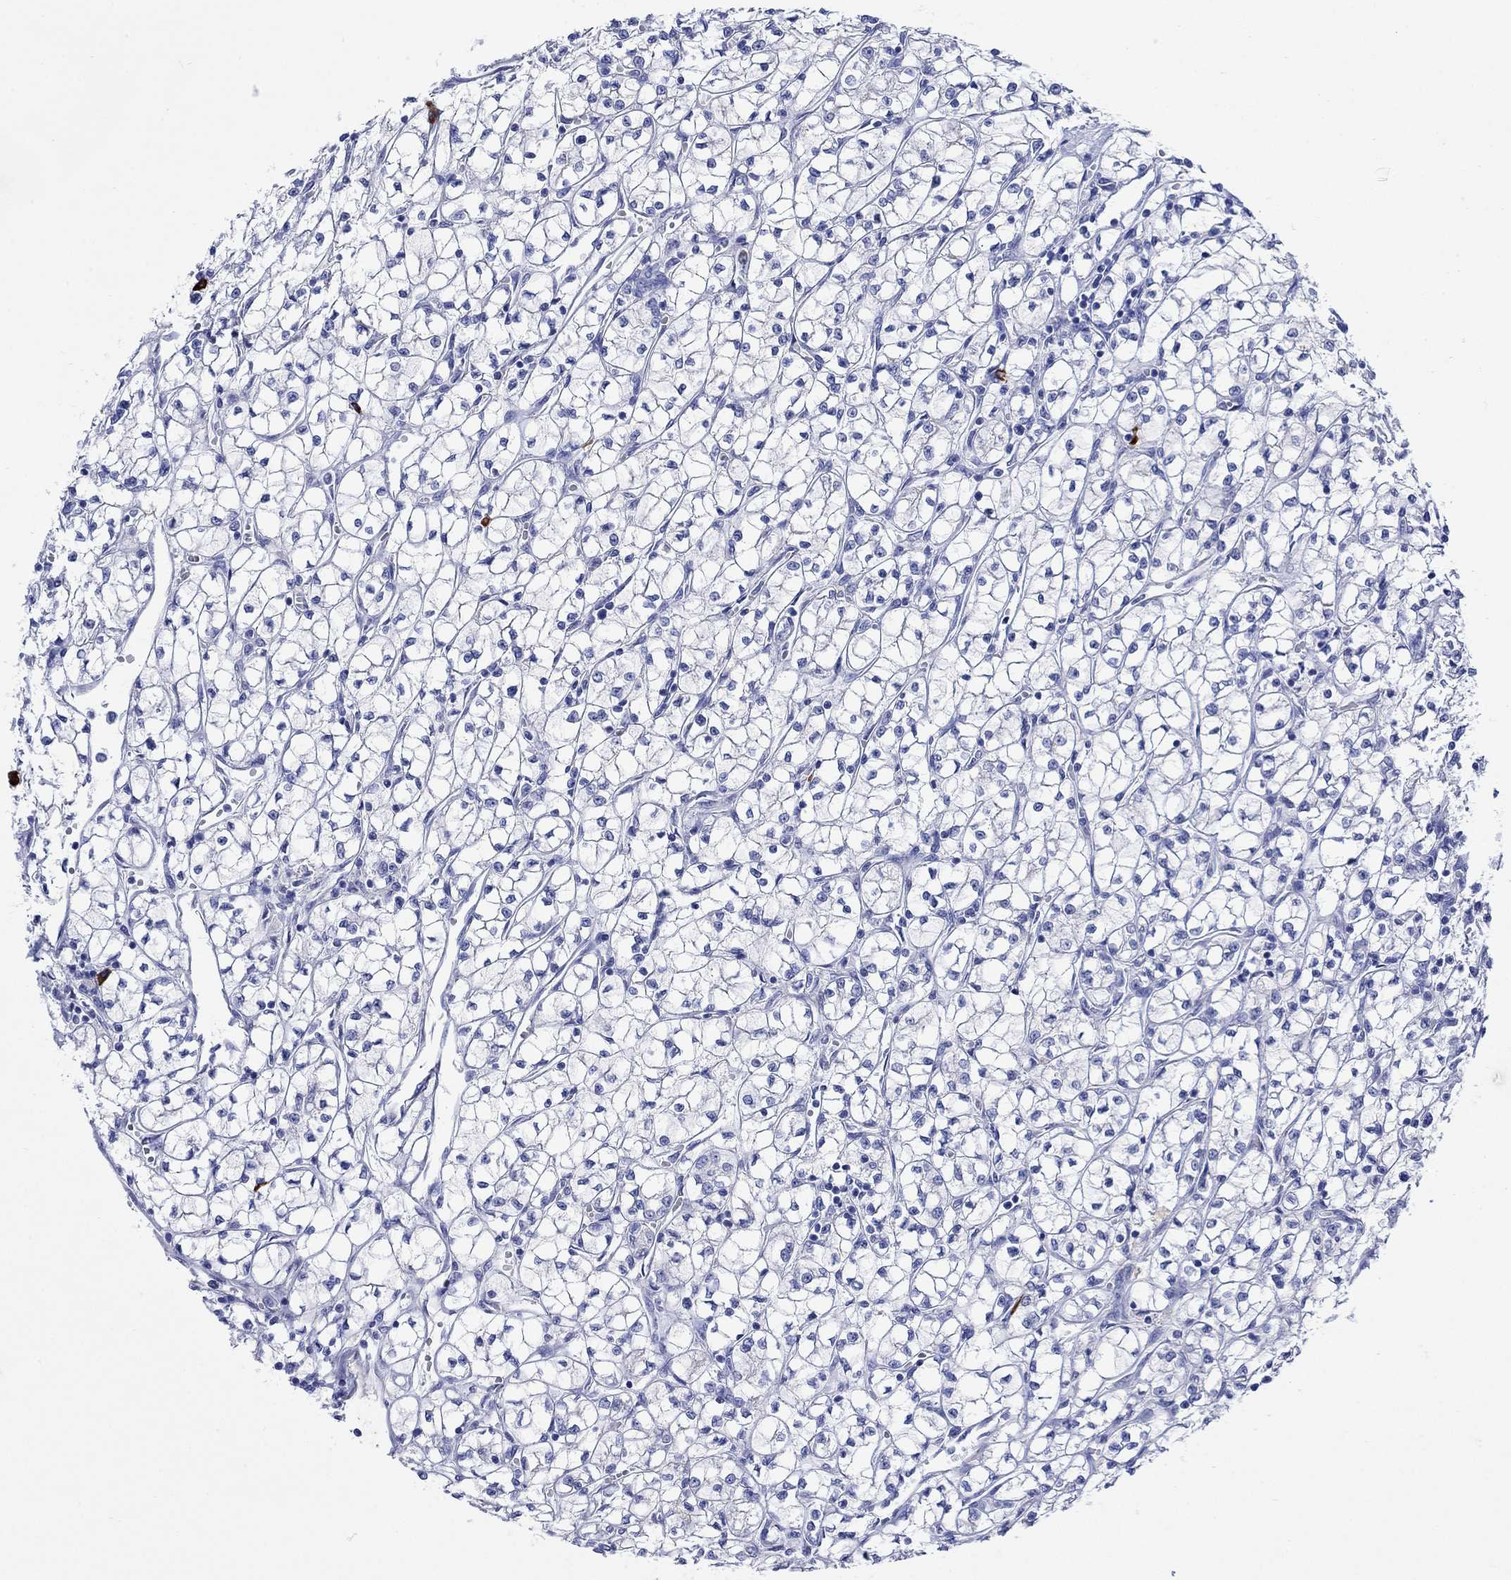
{"staining": {"intensity": "negative", "quantity": "none", "location": "none"}, "tissue": "renal cancer", "cell_type": "Tumor cells", "image_type": "cancer", "snomed": [{"axis": "morphology", "description": "Adenocarcinoma, NOS"}, {"axis": "topography", "description": "Kidney"}], "caption": "Tumor cells are negative for brown protein staining in renal adenocarcinoma.", "gene": "P2RY6", "patient": {"sex": "female", "age": 64}}